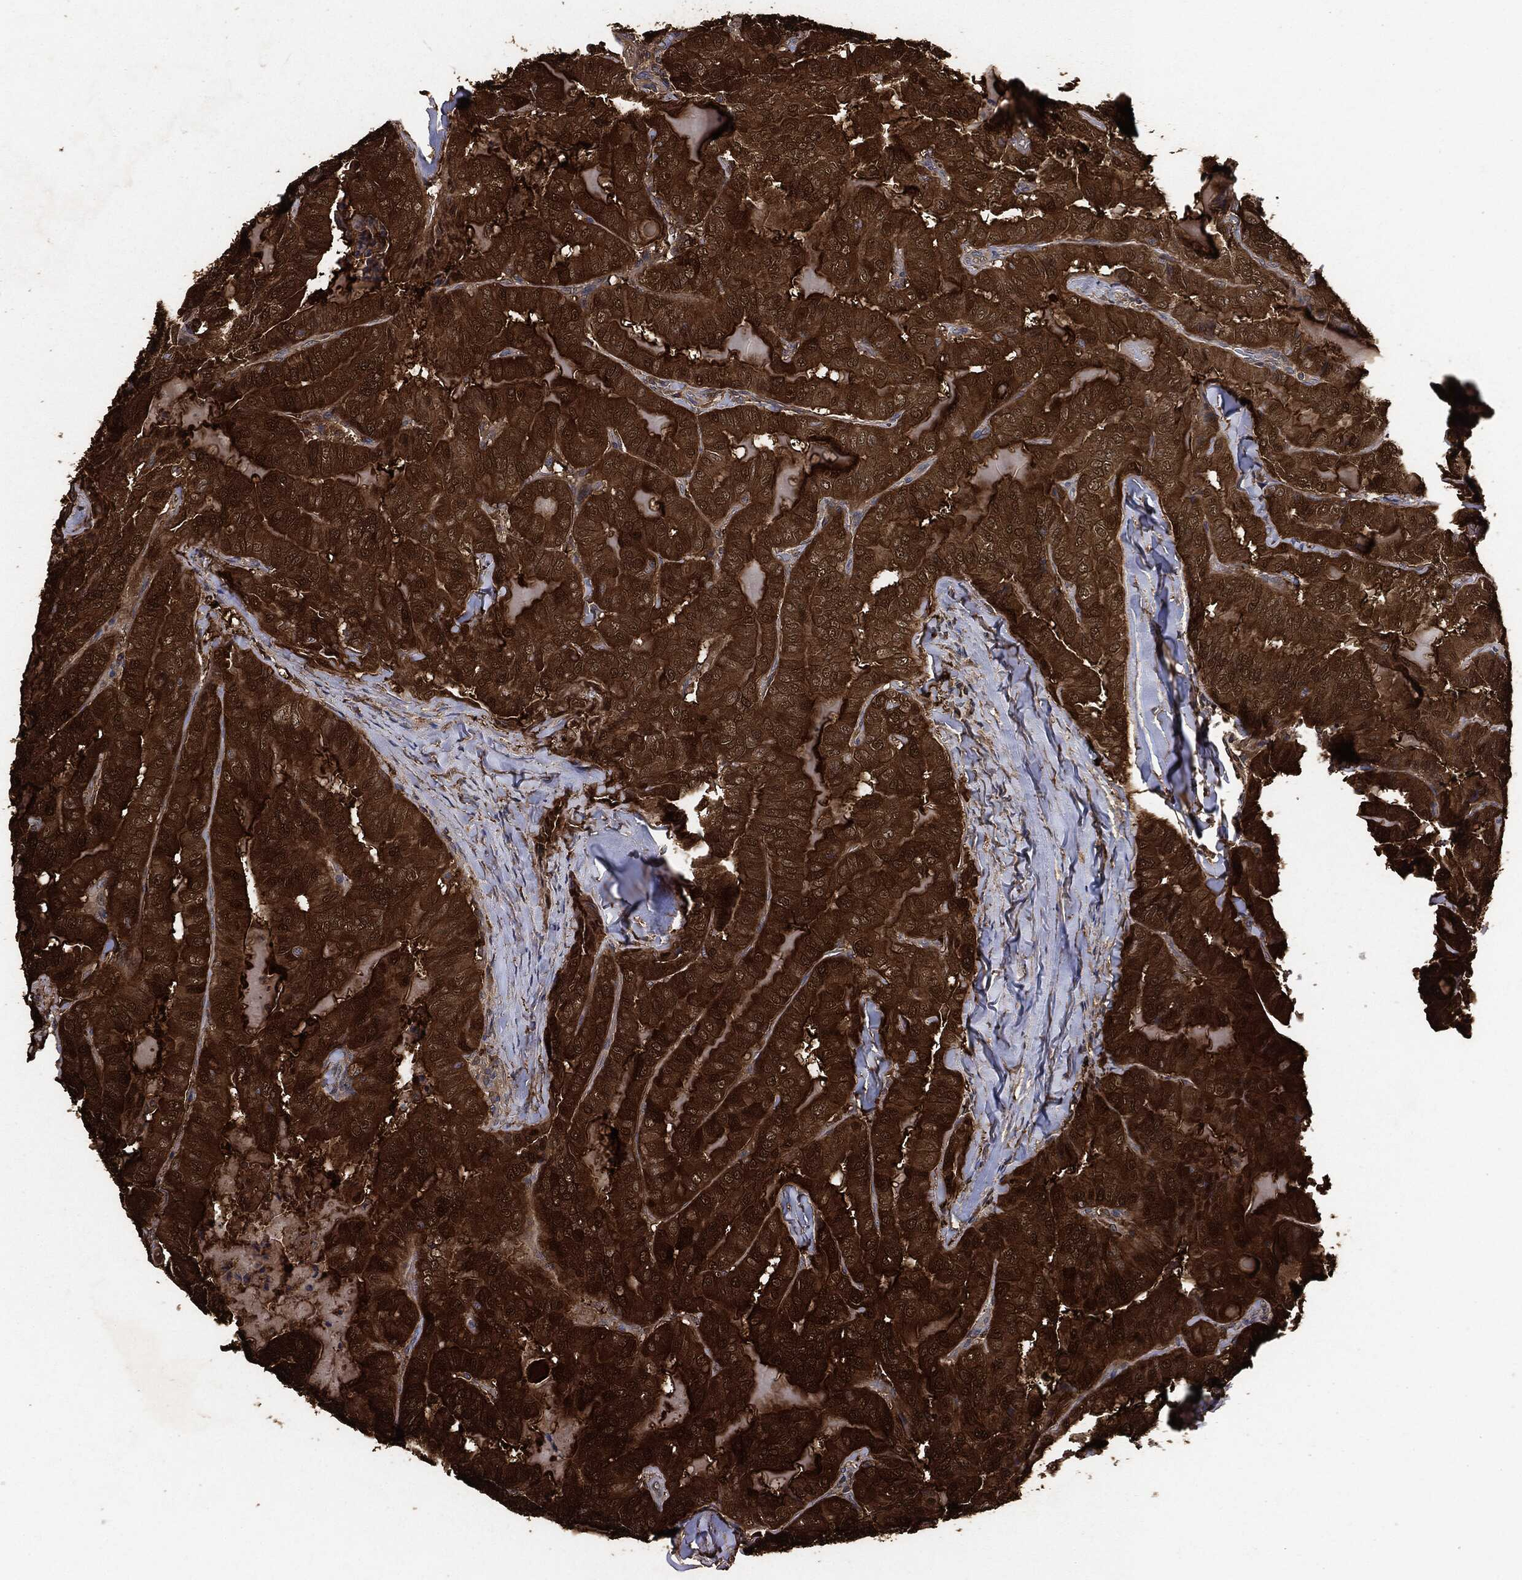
{"staining": {"intensity": "strong", "quantity": ">75%", "location": "cytoplasmic/membranous"}, "tissue": "thyroid cancer", "cell_type": "Tumor cells", "image_type": "cancer", "snomed": [{"axis": "morphology", "description": "Papillary adenocarcinoma, NOS"}, {"axis": "topography", "description": "Thyroid gland"}], "caption": "Protein expression by immunohistochemistry demonstrates strong cytoplasmic/membranous expression in approximately >75% of tumor cells in thyroid papillary adenocarcinoma. The staining was performed using DAB, with brown indicating positive protein expression. Nuclei are stained blue with hematoxylin.", "gene": "BRAF", "patient": {"sex": "female", "age": 68}}